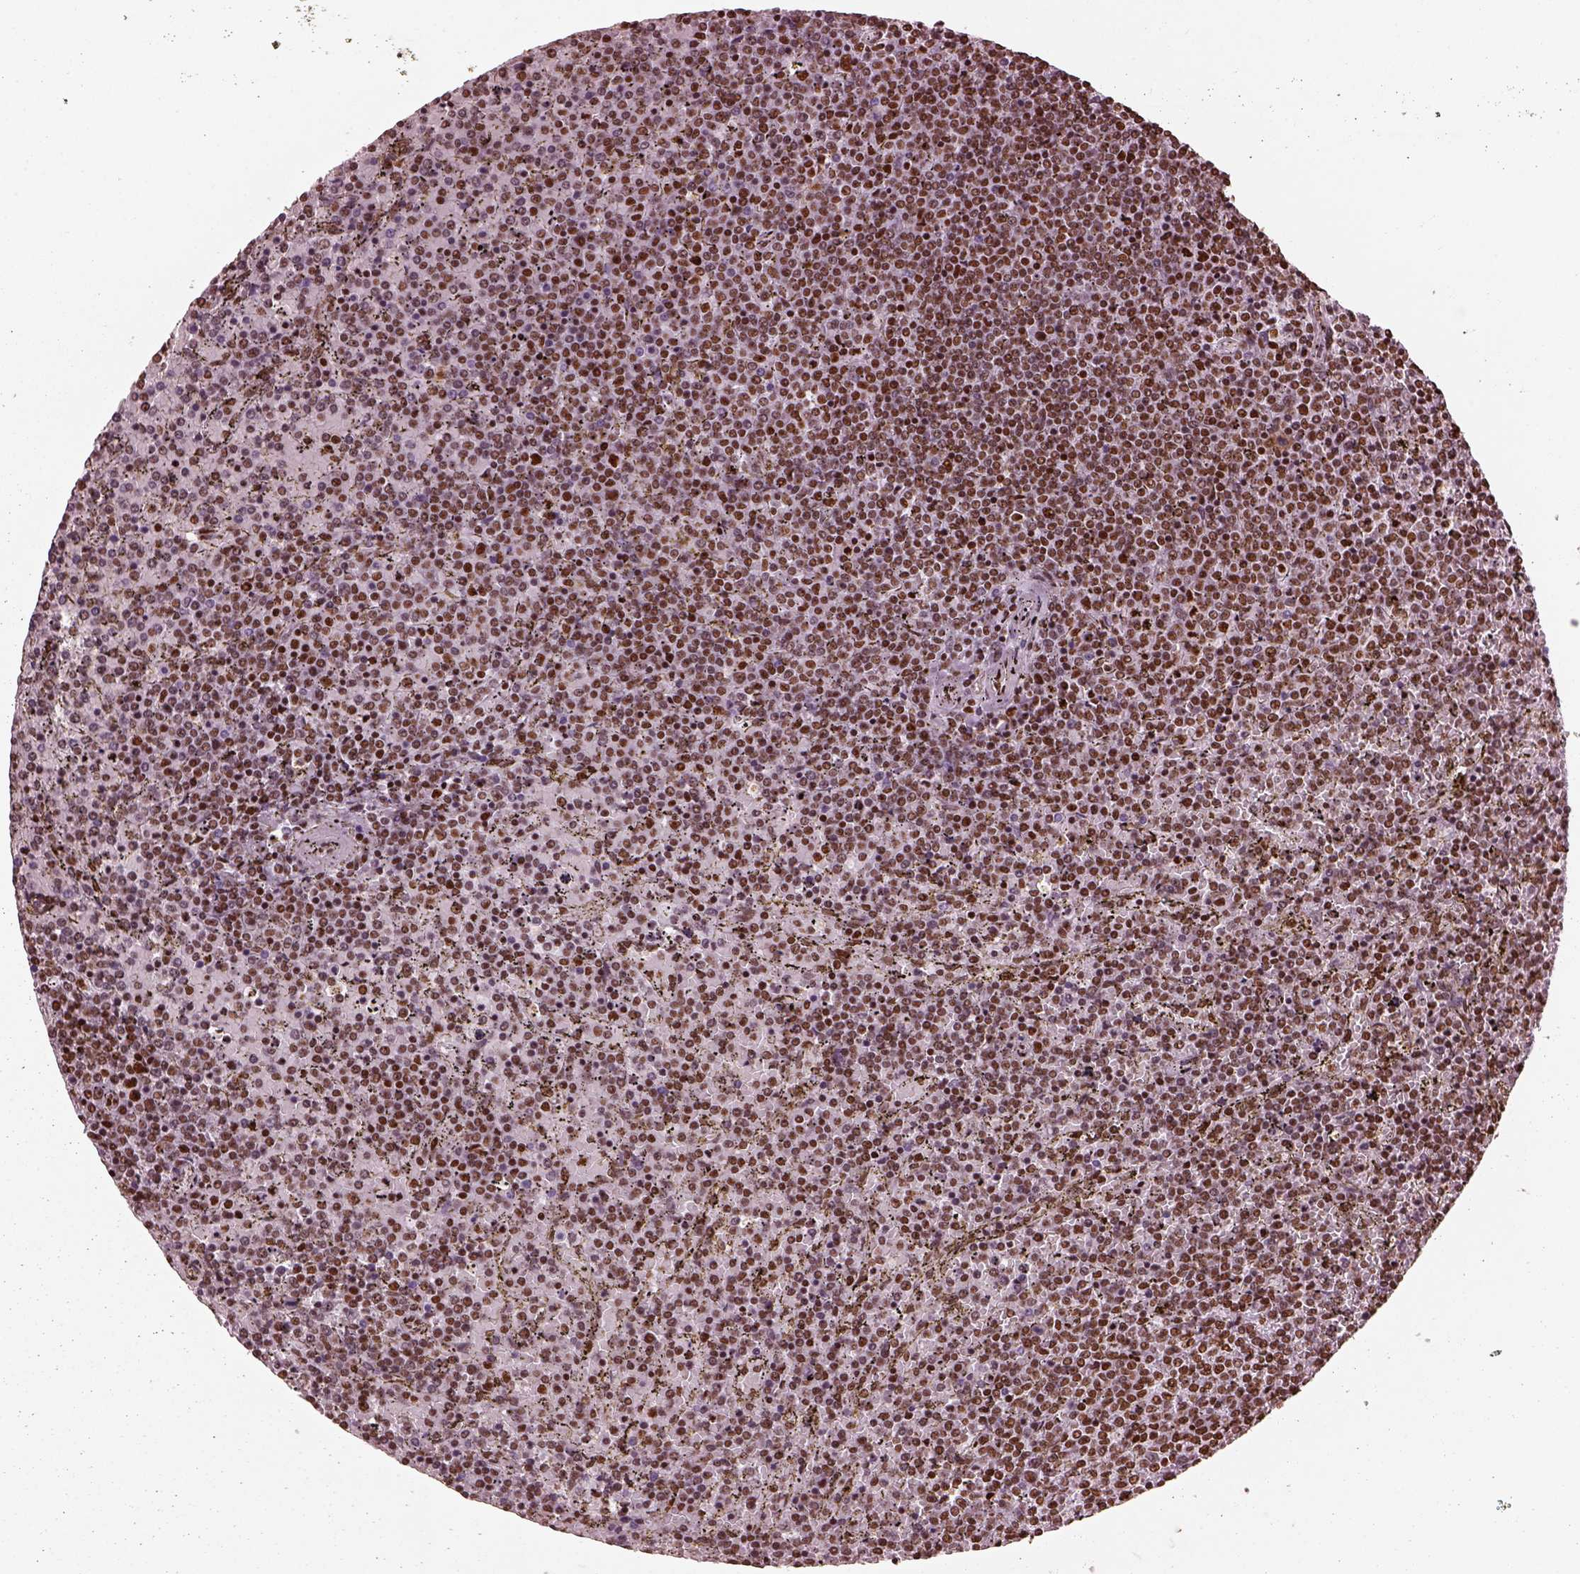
{"staining": {"intensity": "moderate", "quantity": ">75%", "location": "nuclear"}, "tissue": "lymphoma", "cell_type": "Tumor cells", "image_type": "cancer", "snomed": [{"axis": "morphology", "description": "Malignant lymphoma, non-Hodgkin's type, Low grade"}, {"axis": "topography", "description": "Spleen"}], "caption": "IHC of lymphoma demonstrates medium levels of moderate nuclear expression in about >75% of tumor cells.", "gene": "CBFA2T3", "patient": {"sex": "female", "age": 77}}